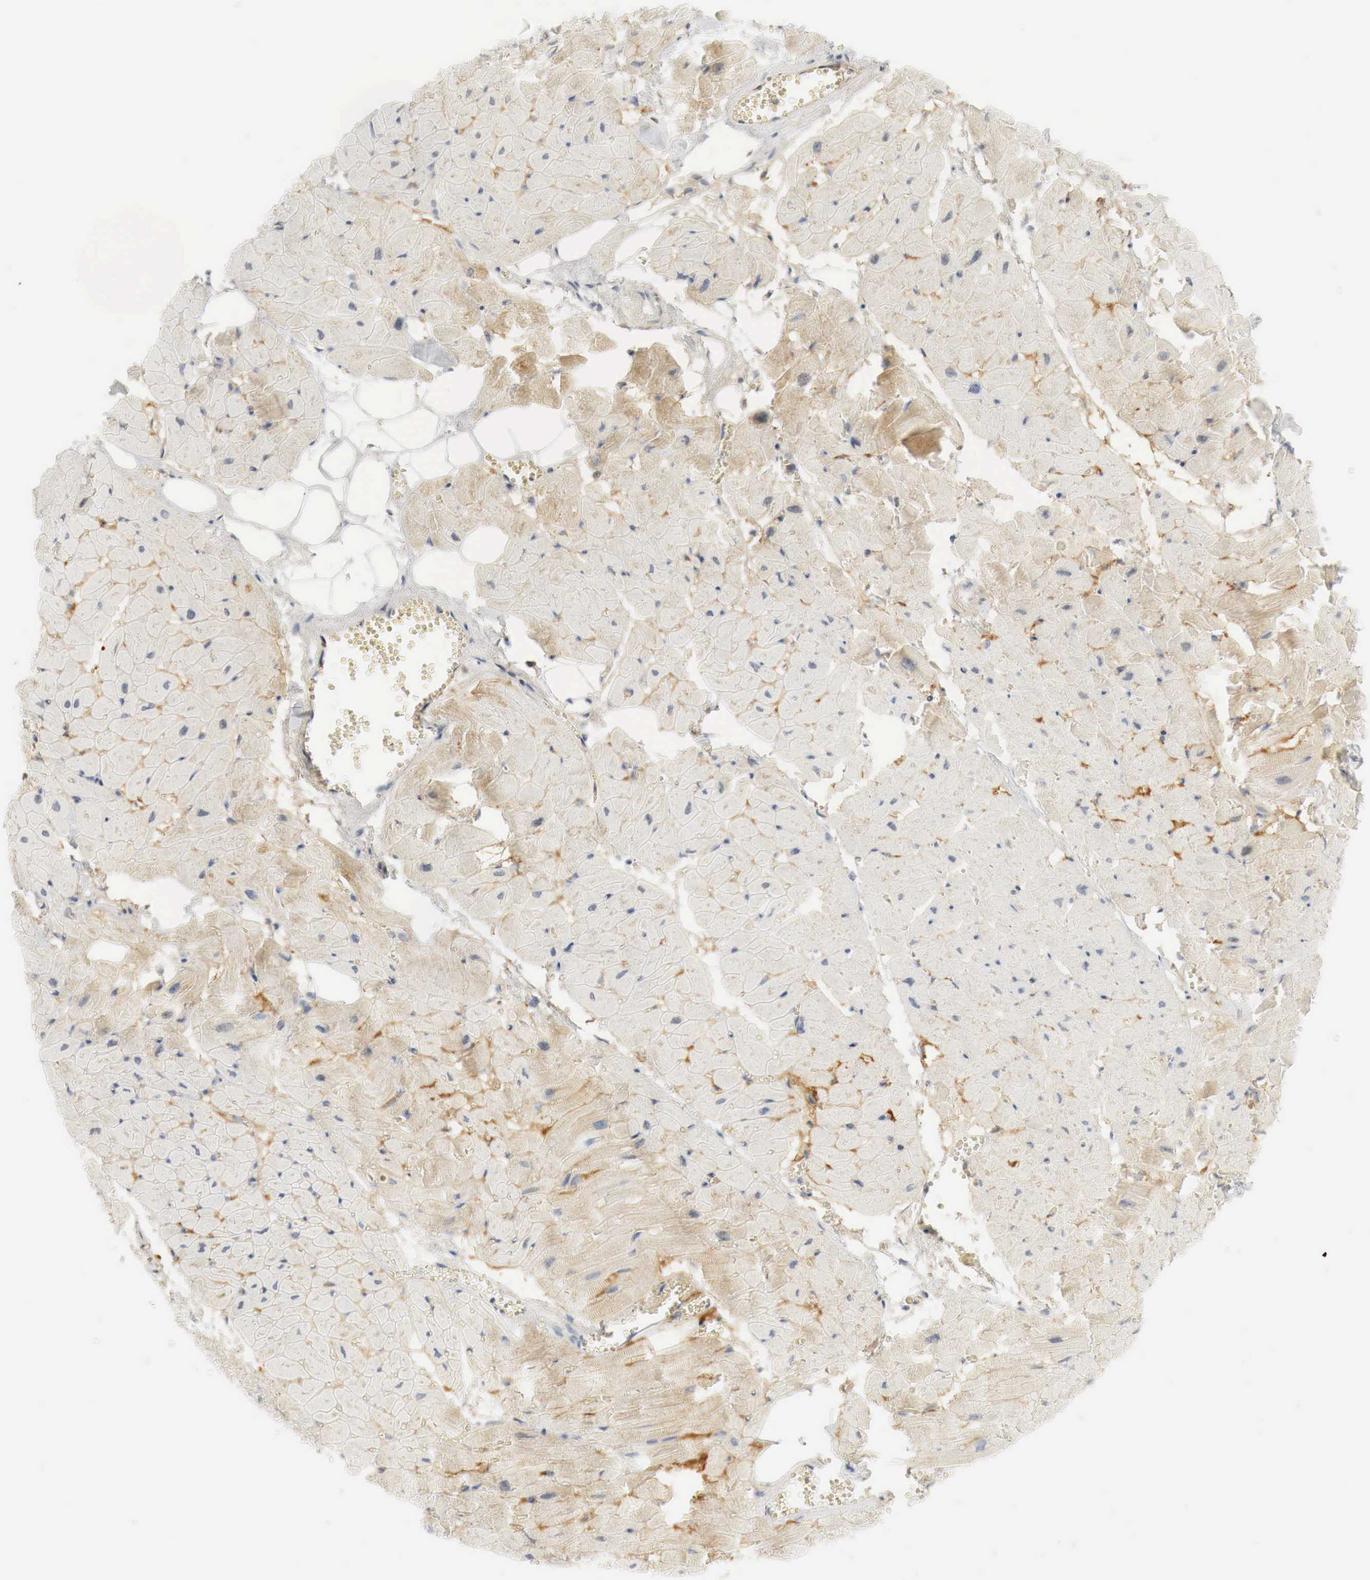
{"staining": {"intensity": "weak", "quantity": ">75%", "location": "cytoplasmic/membranous"}, "tissue": "heart muscle", "cell_type": "Cardiomyocytes", "image_type": "normal", "snomed": [{"axis": "morphology", "description": "Normal tissue, NOS"}, {"axis": "topography", "description": "Heart"}], "caption": "An IHC micrograph of benign tissue is shown. Protein staining in brown shows weak cytoplasmic/membranous positivity in heart muscle within cardiomyocytes.", "gene": "MYC", "patient": {"sex": "female", "age": 19}}